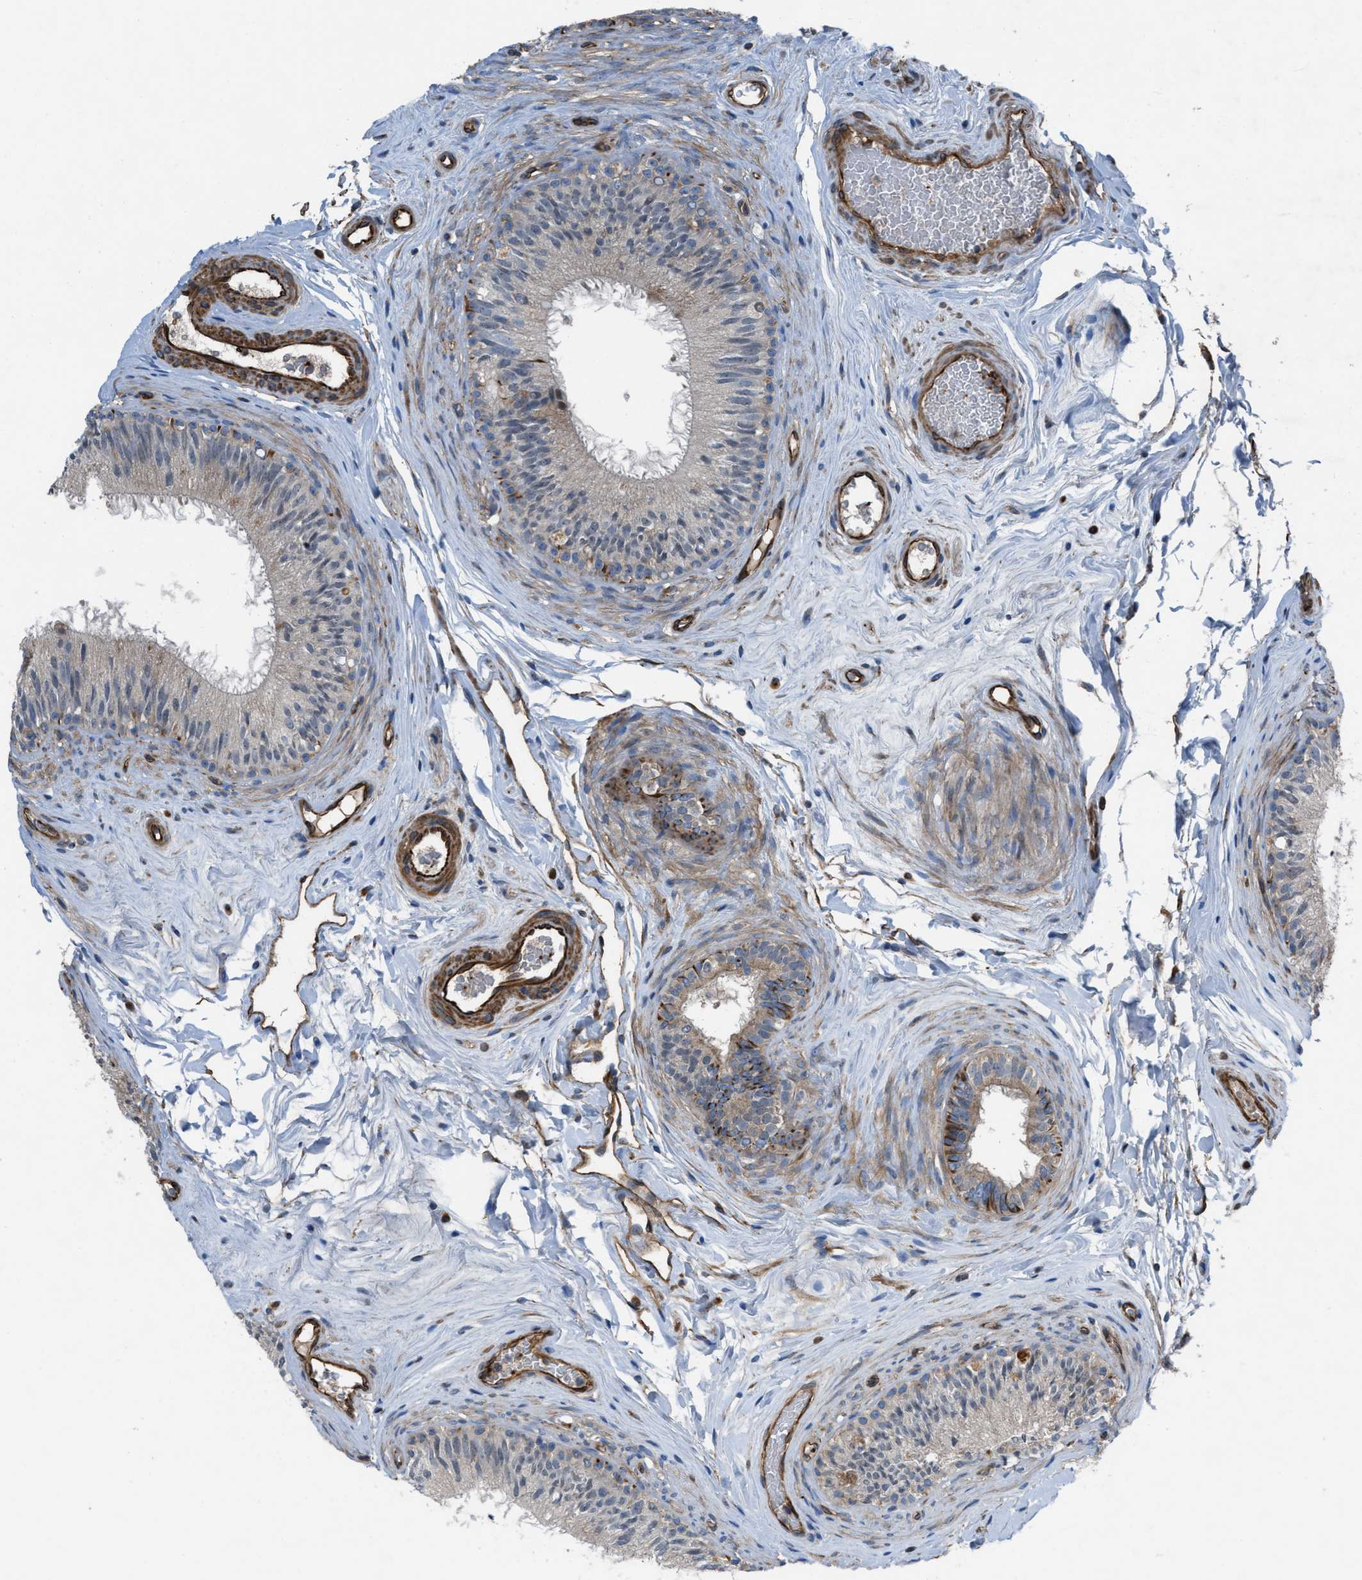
{"staining": {"intensity": "weak", "quantity": "<25%", "location": "cytoplasmic/membranous"}, "tissue": "epididymis", "cell_type": "Glandular cells", "image_type": "normal", "snomed": [{"axis": "morphology", "description": "Normal tissue, NOS"}, {"axis": "topography", "description": "Testis"}, {"axis": "topography", "description": "Epididymis"}], "caption": "A high-resolution histopathology image shows immunohistochemistry staining of normal epididymis, which reveals no significant positivity in glandular cells. Brightfield microscopy of immunohistochemistry (IHC) stained with DAB (brown) and hematoxylin (blue), captured at high magnification.", "gene": "SLC6A9", "patient": {"sex": "male", "age": 36}}